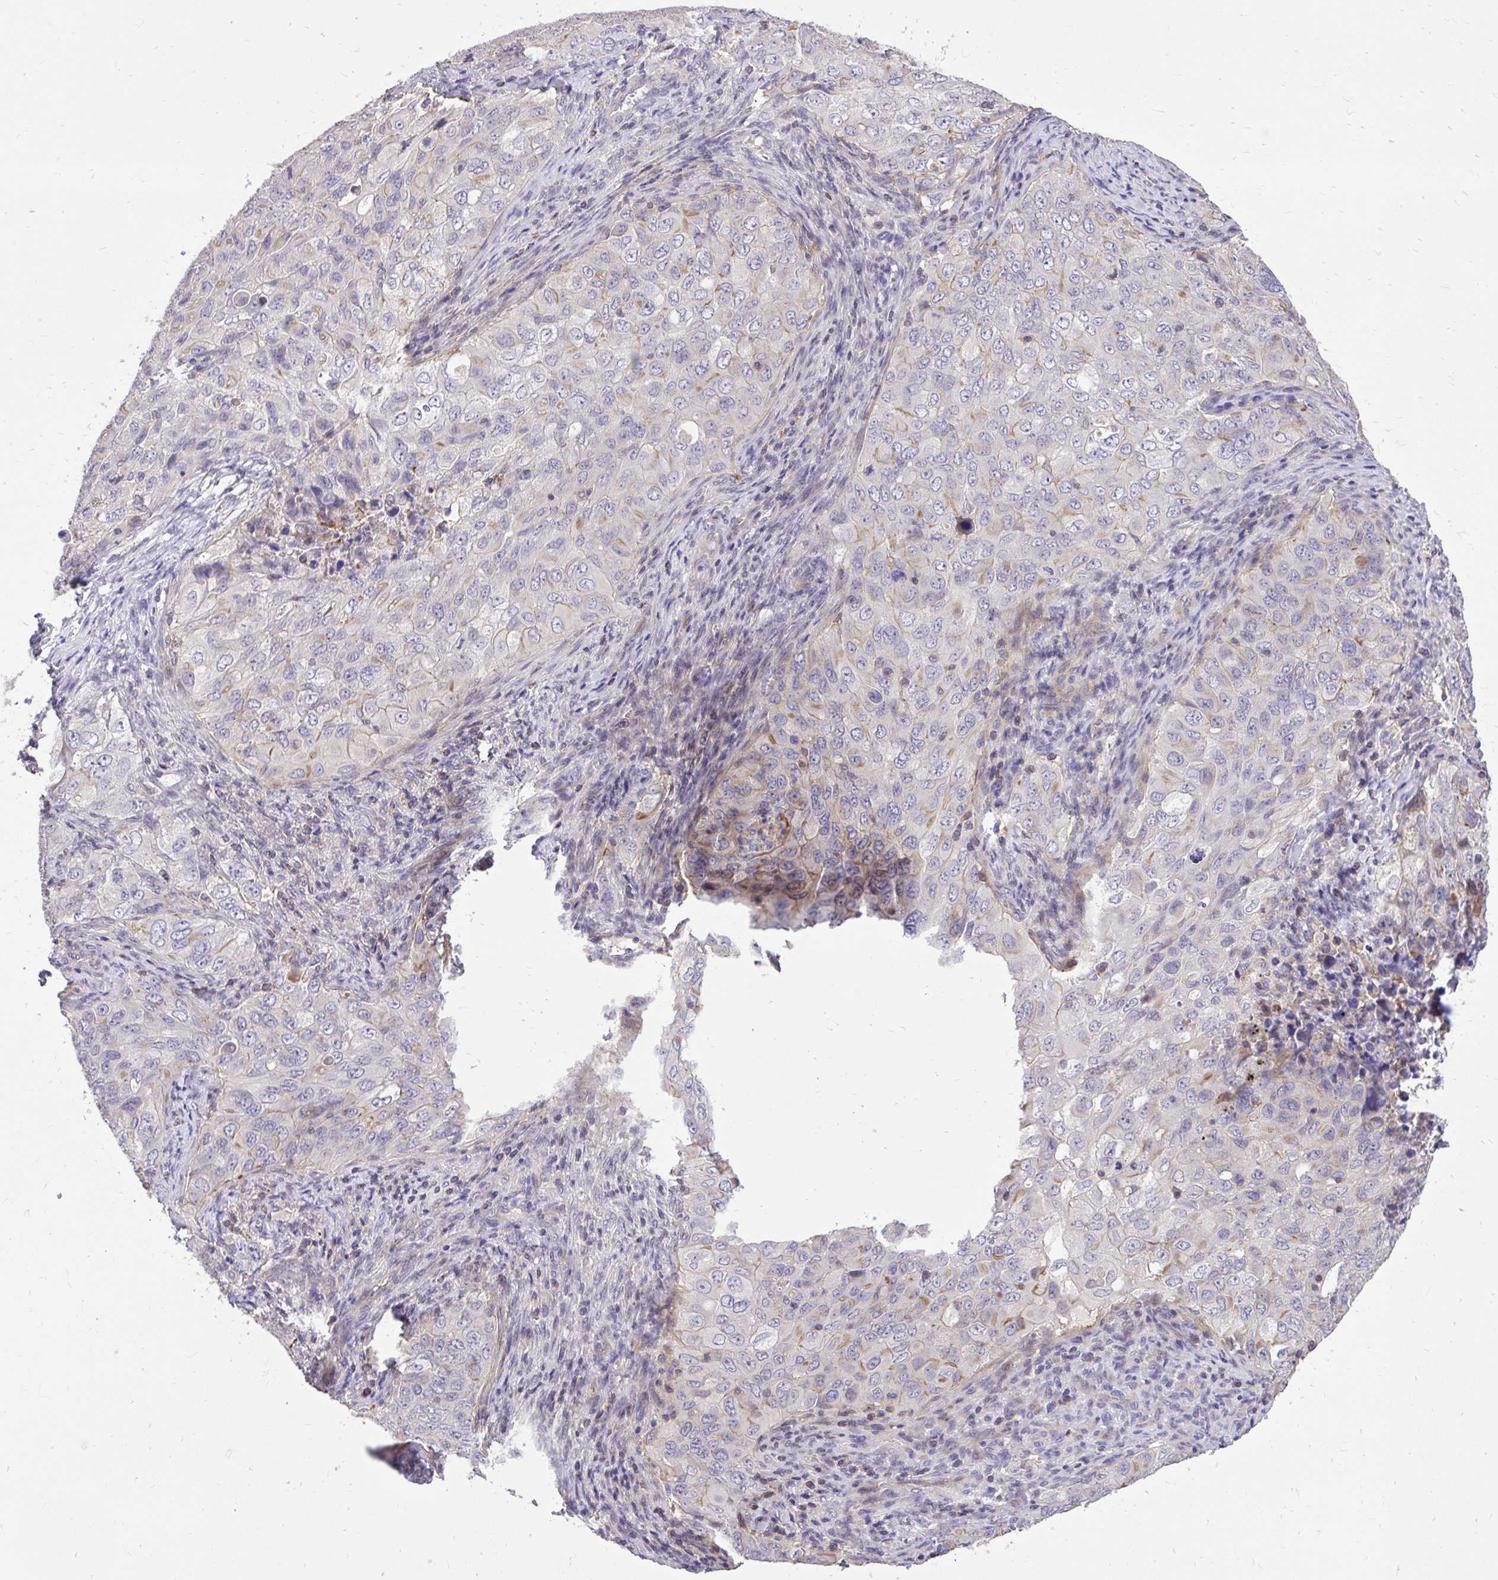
{"staining": {"intensity": "weak", "quantity": "<25%", "location": "cytoplasmic/membranous"}, "tissue": "lung cancer", "cell_type": "Tumor cells", "image_type": "cancer", "snomed": [{"axis": "morphology", "description": "Adenocarcinoma, NOS"}, {"axis": "morphology", "description": "Adenocarcinoma, metastatic, NOS"}, {"axis": "topography", "description": "Lymph node"}, {"axis": "topography", "description": "Lung"}], "caption": "IHC micrograph of metastatic adenocarcinoma (lung) stained for a protein (brown), which reveals no positivity in tumor cells.", "gene": "IGFL2", "patient": {"sex": "female", "age": 42}}